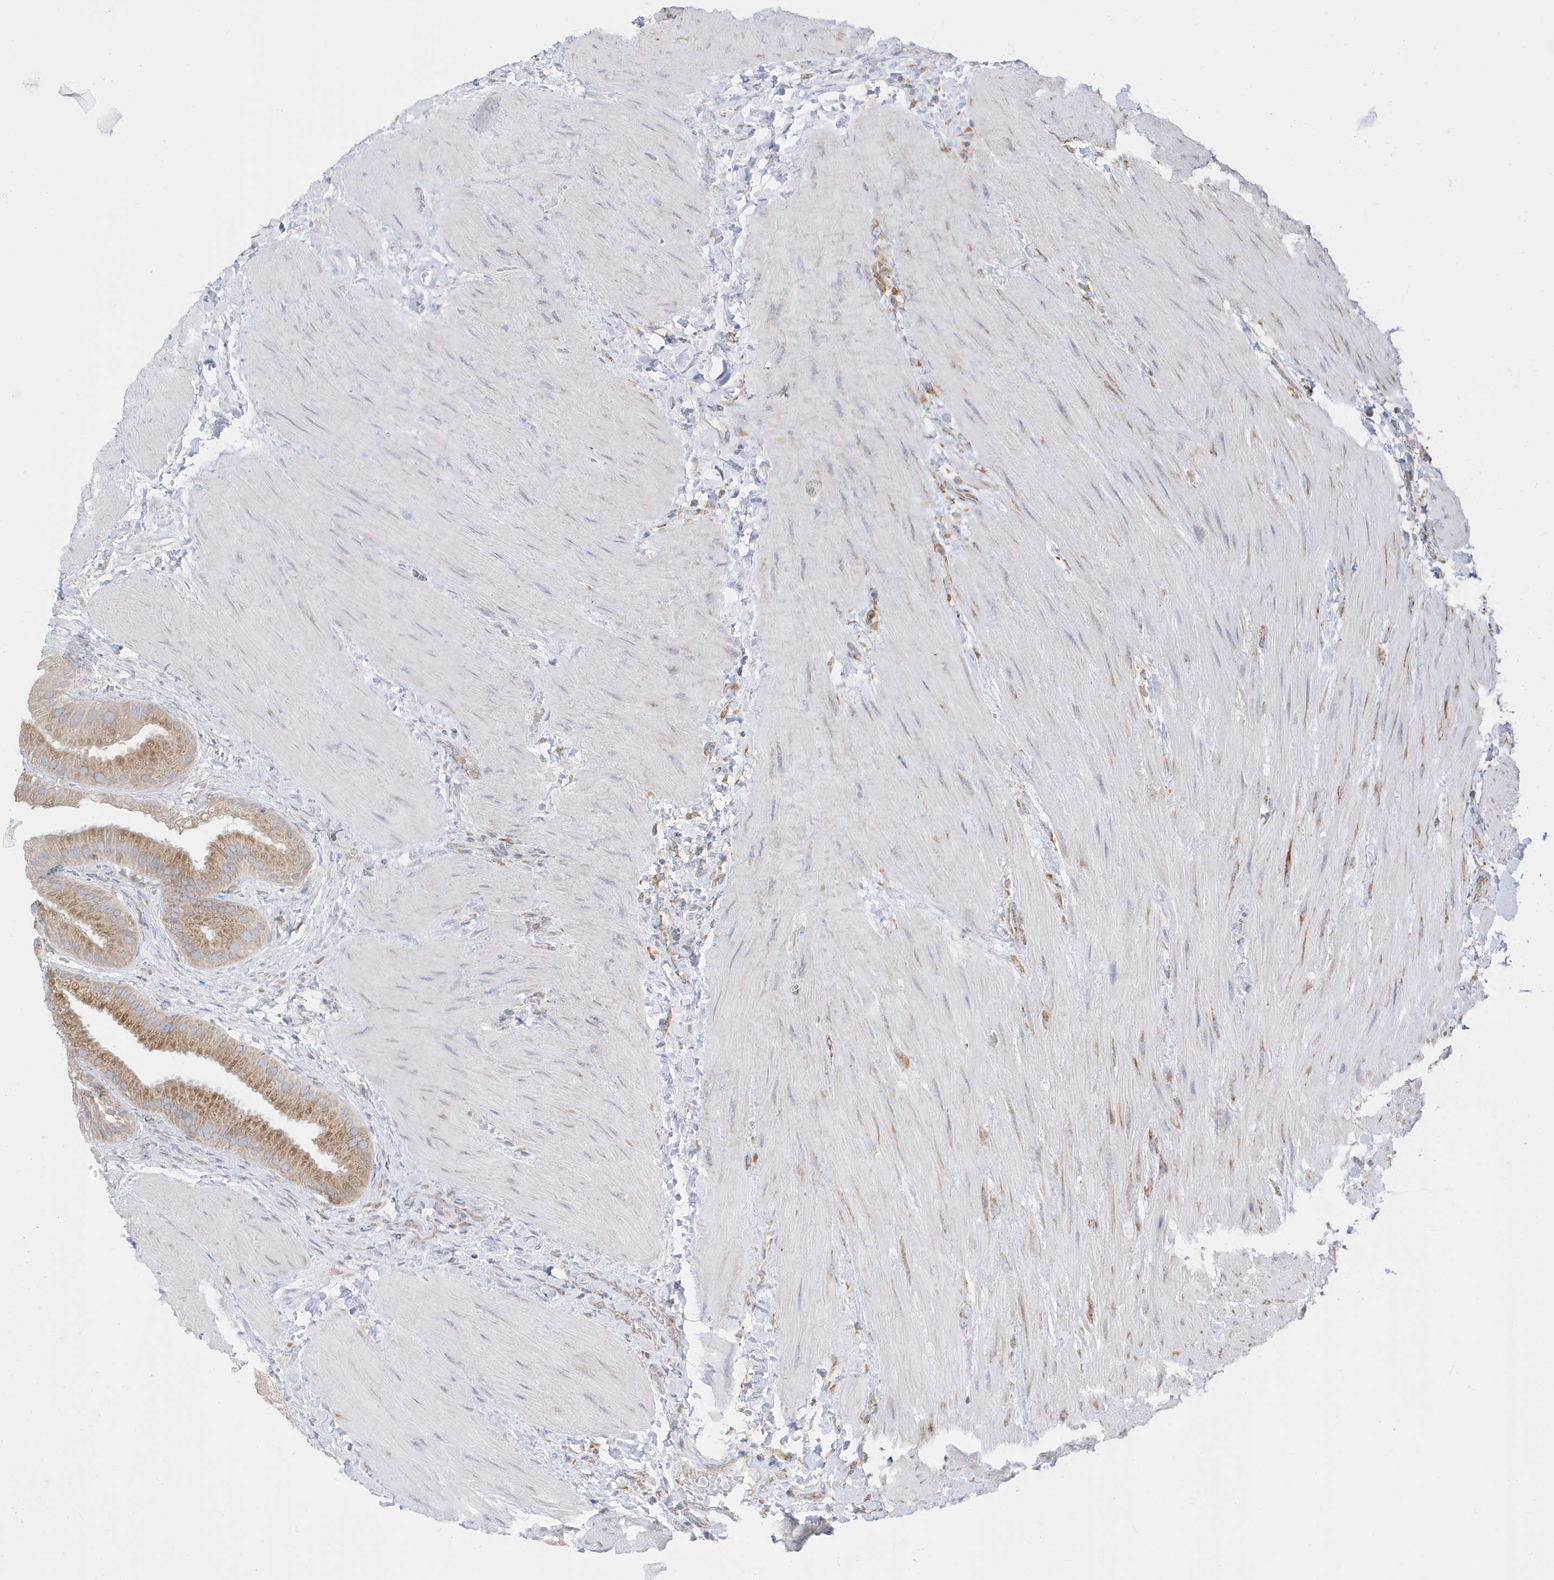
{"staining": {"intensity": "moderate", "quantity": ">75%", "location": "cytoplasmic/membranous"}, "tissue": "gallbladder", "cell_type": "Glandular cells", "image_type": "normal", "snomed": [{"axis": "morphology", "description": "Normal tissue, NOS"}, {"axis": "topography", "description": "Gallbladder"}], "caption": "Protein expression analysis of benign gallbladder exhibits moderate cytoplasmic/membranous positivity in approximately >75% of glandular cells.", "gene": "PDIA6", "patient": {"sex": "male", "age": 55}}